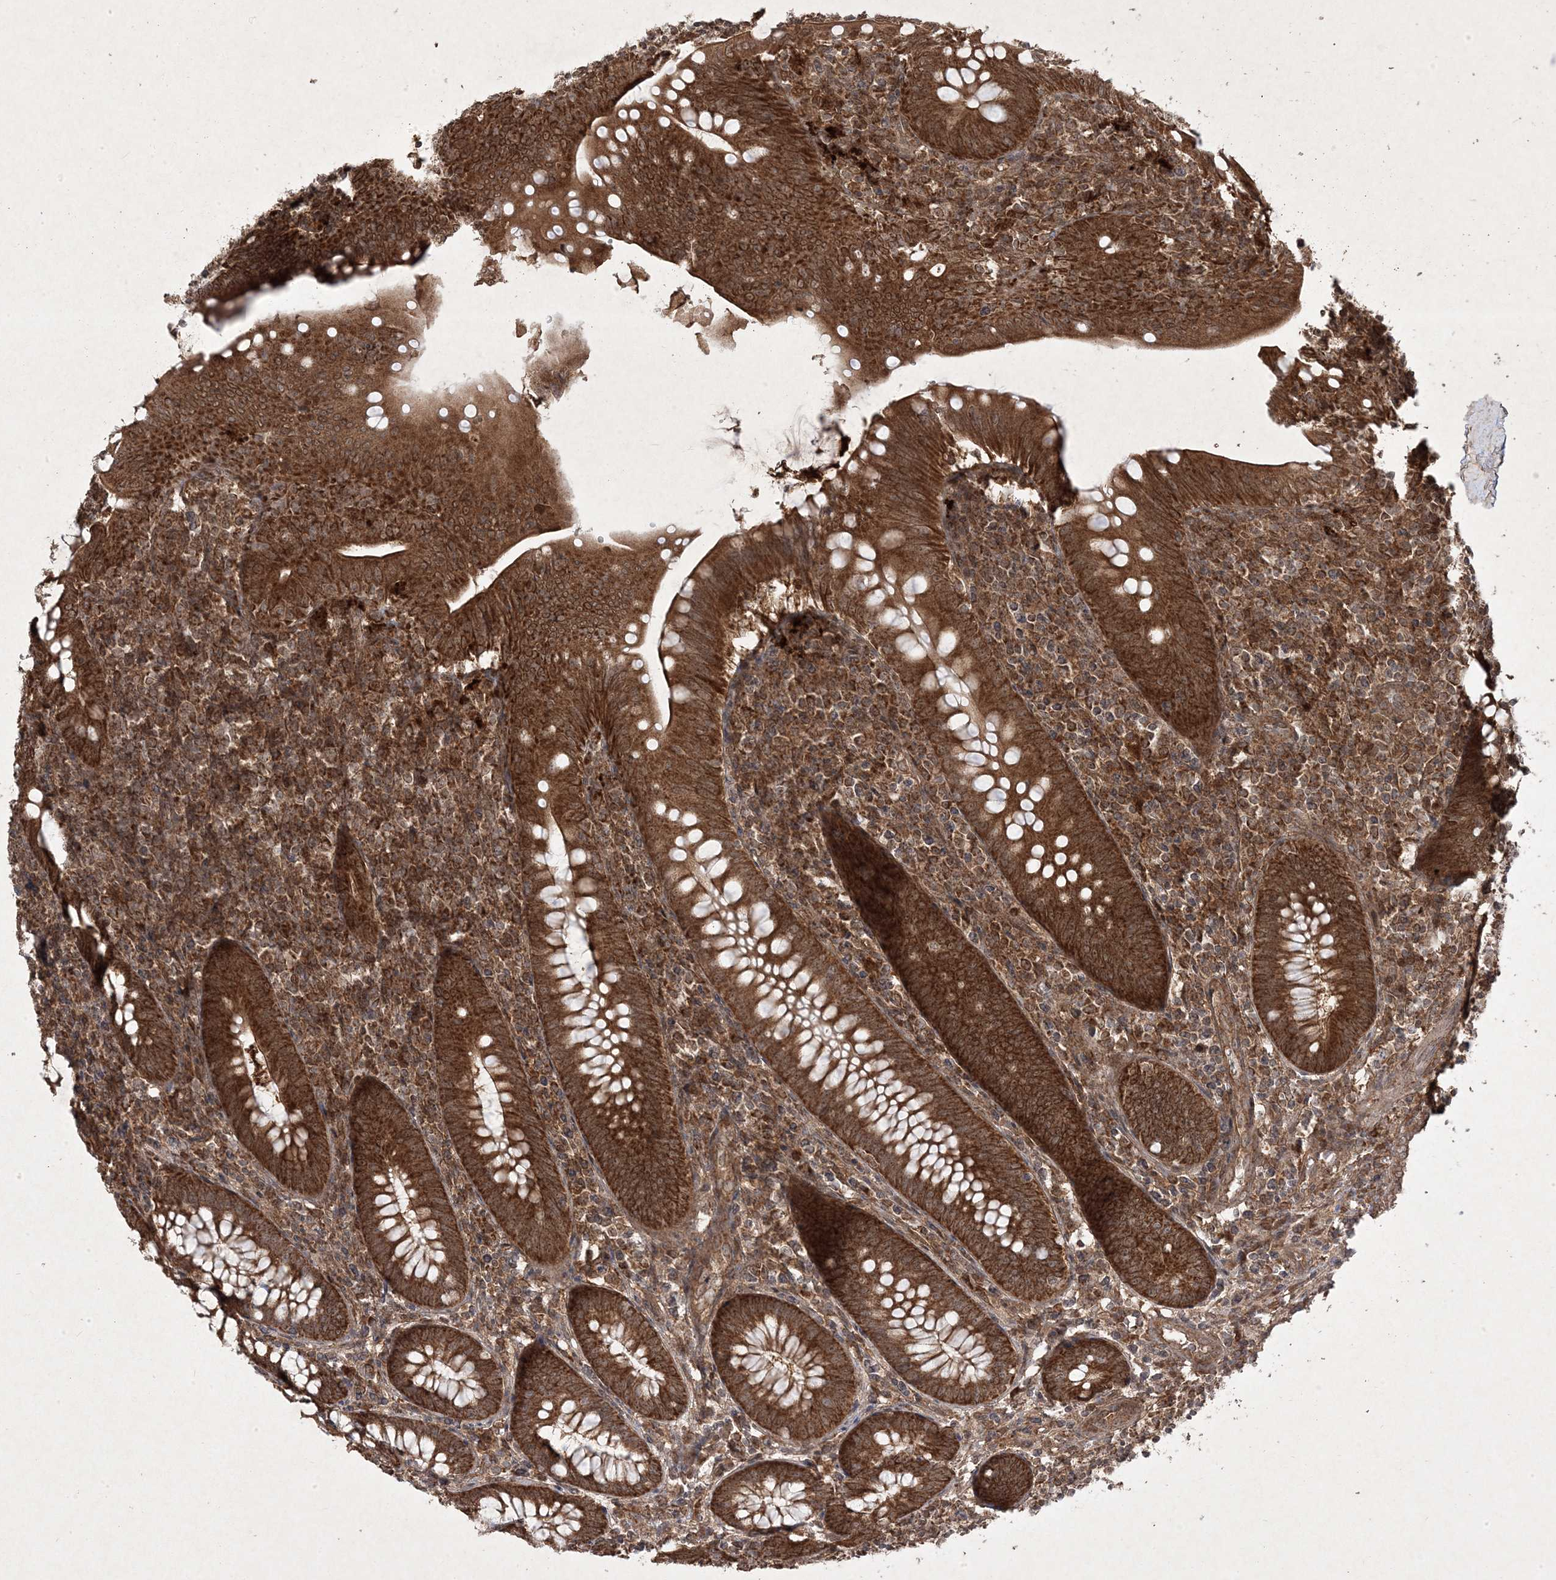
{"staining": {"intensity": "strong", "quantity": ">75%", "location": "cytoplasmic/membranous,nuclear"}, "tissue": "appendix", "cell_type": "Glandular cells", "image_type": "normal", "snomed": [{"axis": "morphology", "description": "Normal tissue, NOS"}, {"axis": "topography", "description": "Appendix"}], "caption": "Immunohistochemistry staining of normal appendix, which demonstrates high levels of strong cytoplasmic/membranous,nuclear staining in about >75% of glandular cells indicating strong cytoplasmic/membranous,nuclear protein positivity. The staining was performed using DAB (brown) for protein detection and nuclei were counterstained in hematoxylin (blue).", "gene": "PLEKHM2", "patient": {"sex": "male", "age": 14}}